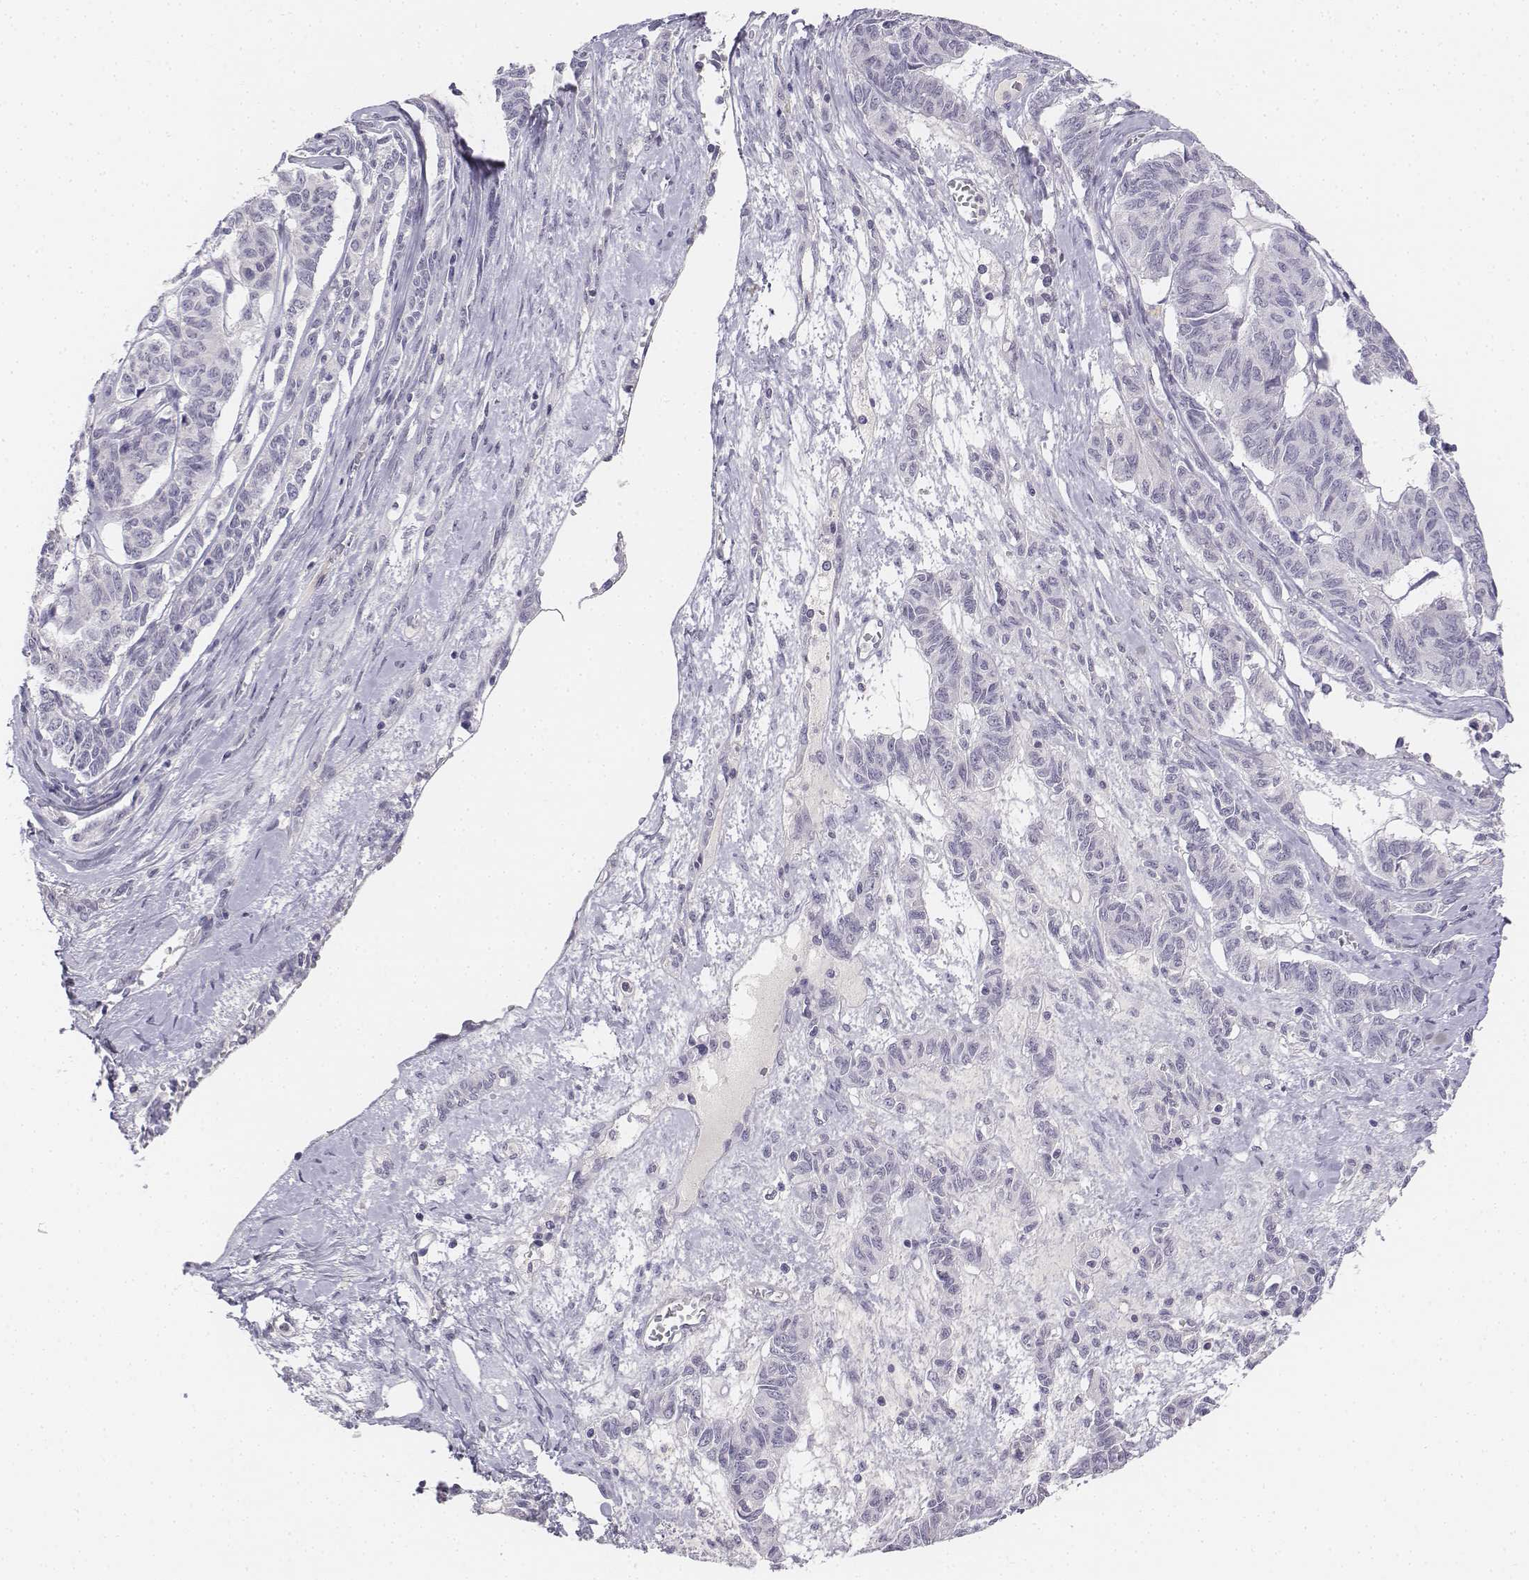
{"staining": {"intensity": "negative", "quantity": "none", "location": "none"}, "tissue": "ovarian cancer", "cell_type": "Tumor cells", "image_type": "cancer", "snomed": [{"axis": "morphology", "description": "Carcinoma, endometroid"}, {"axis": "topography", "description": "Ovary"}], "caption": "Endometroid carcinoma (ovarian) stained for a protein using IHC reveals no expression tumor cells.", "gene": "UCN2", "patient": {"sex": "female", "age": 80}}